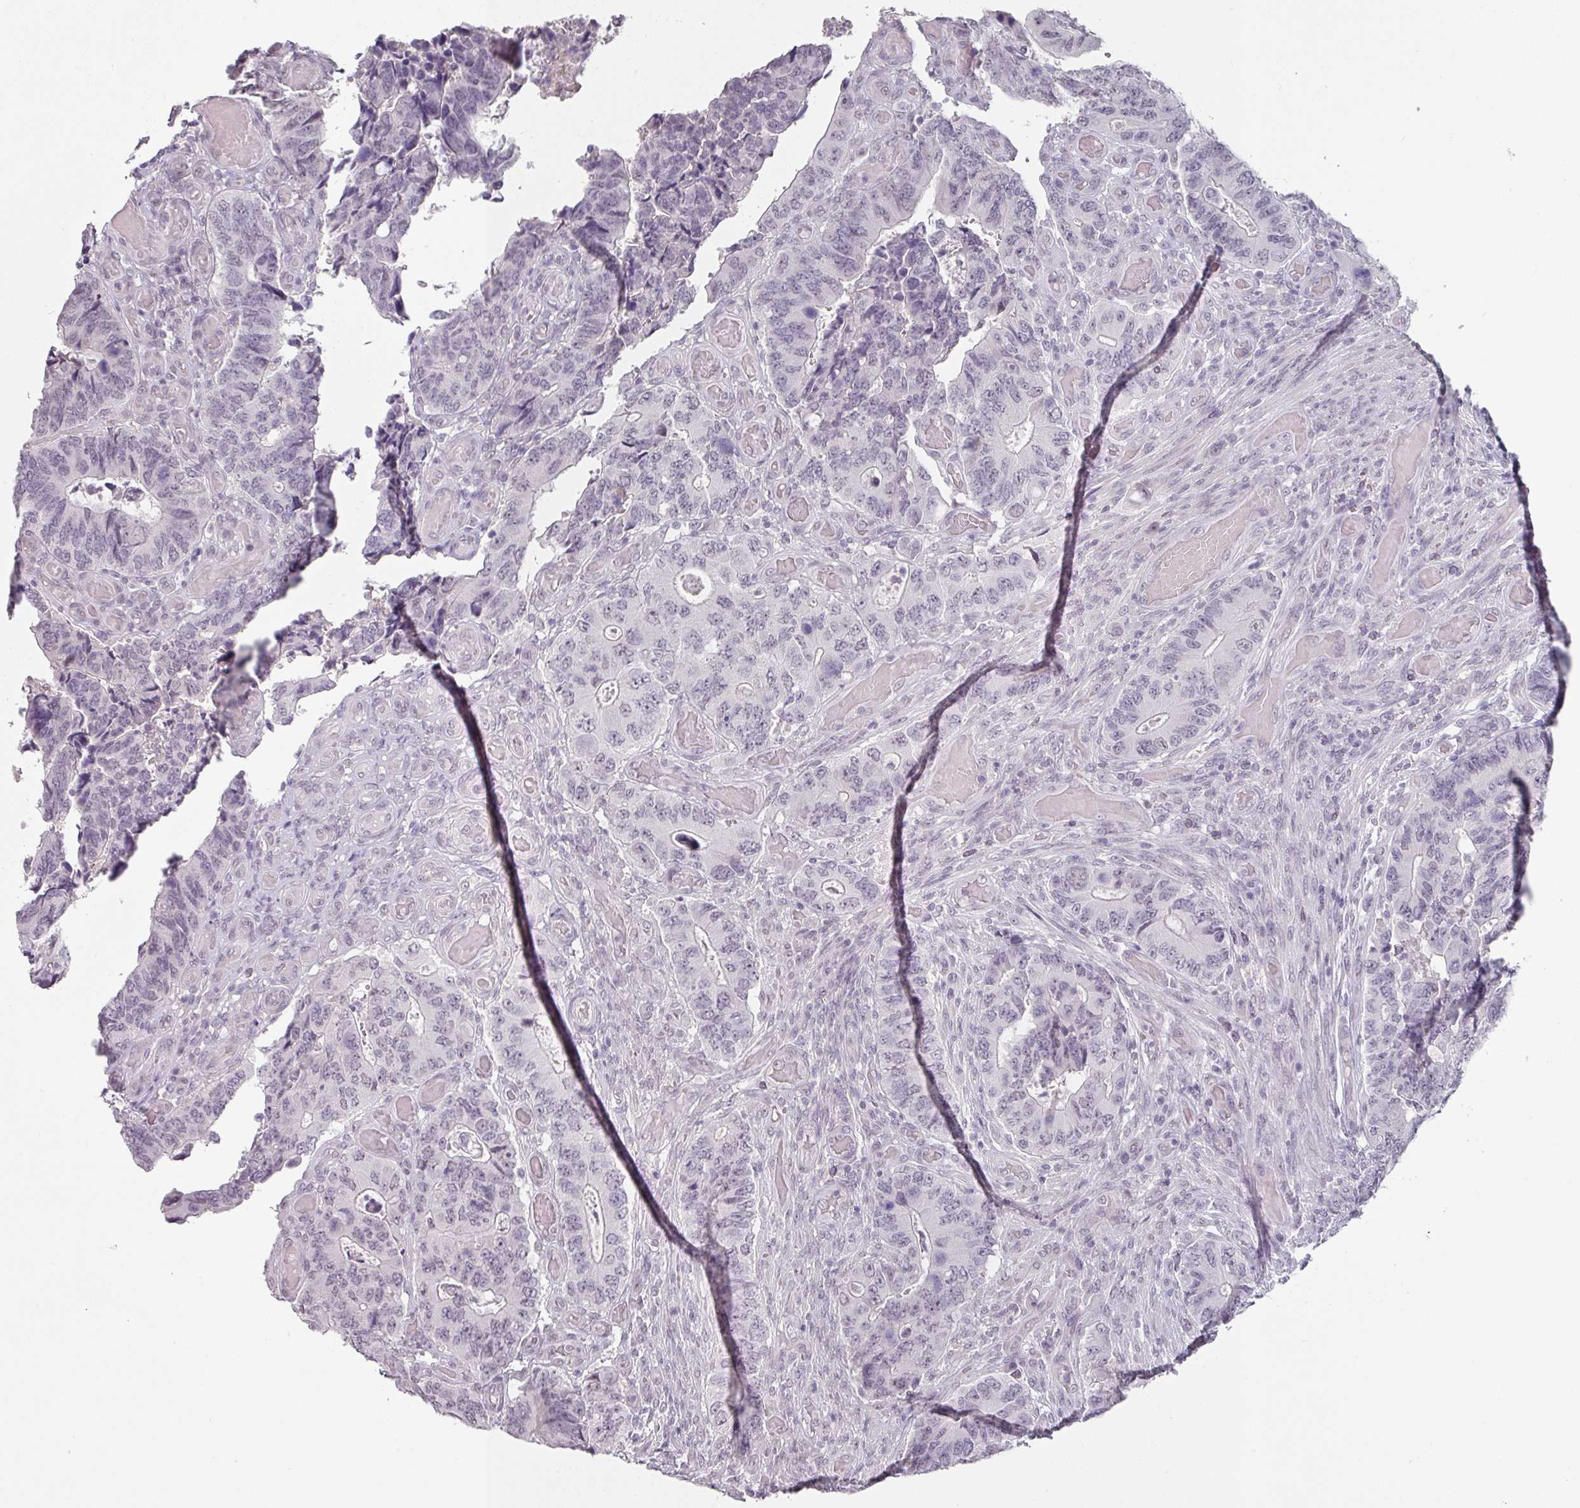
{"staining": {"intensity": "negative", "quantity": "none", "location": "none"}, "tissue": "colorectal cancer", "cell_type": "Tumor cells", "image_type": "cancer", "snomed": [{"axis": "morphology", "description": "Adenocarcinoma, NOS"}, {"axis": "topography", "description": "Colon"}], "caption": "High magnification brightfield microscopy of adenocarcinoma (colorectal) stained with DAB (brown) and counterstained with hematoxylin (blue): tumor cells show no significant positivity.", "gene": "SPRR1A", "patient": {"sex": "male", "age": 87}}